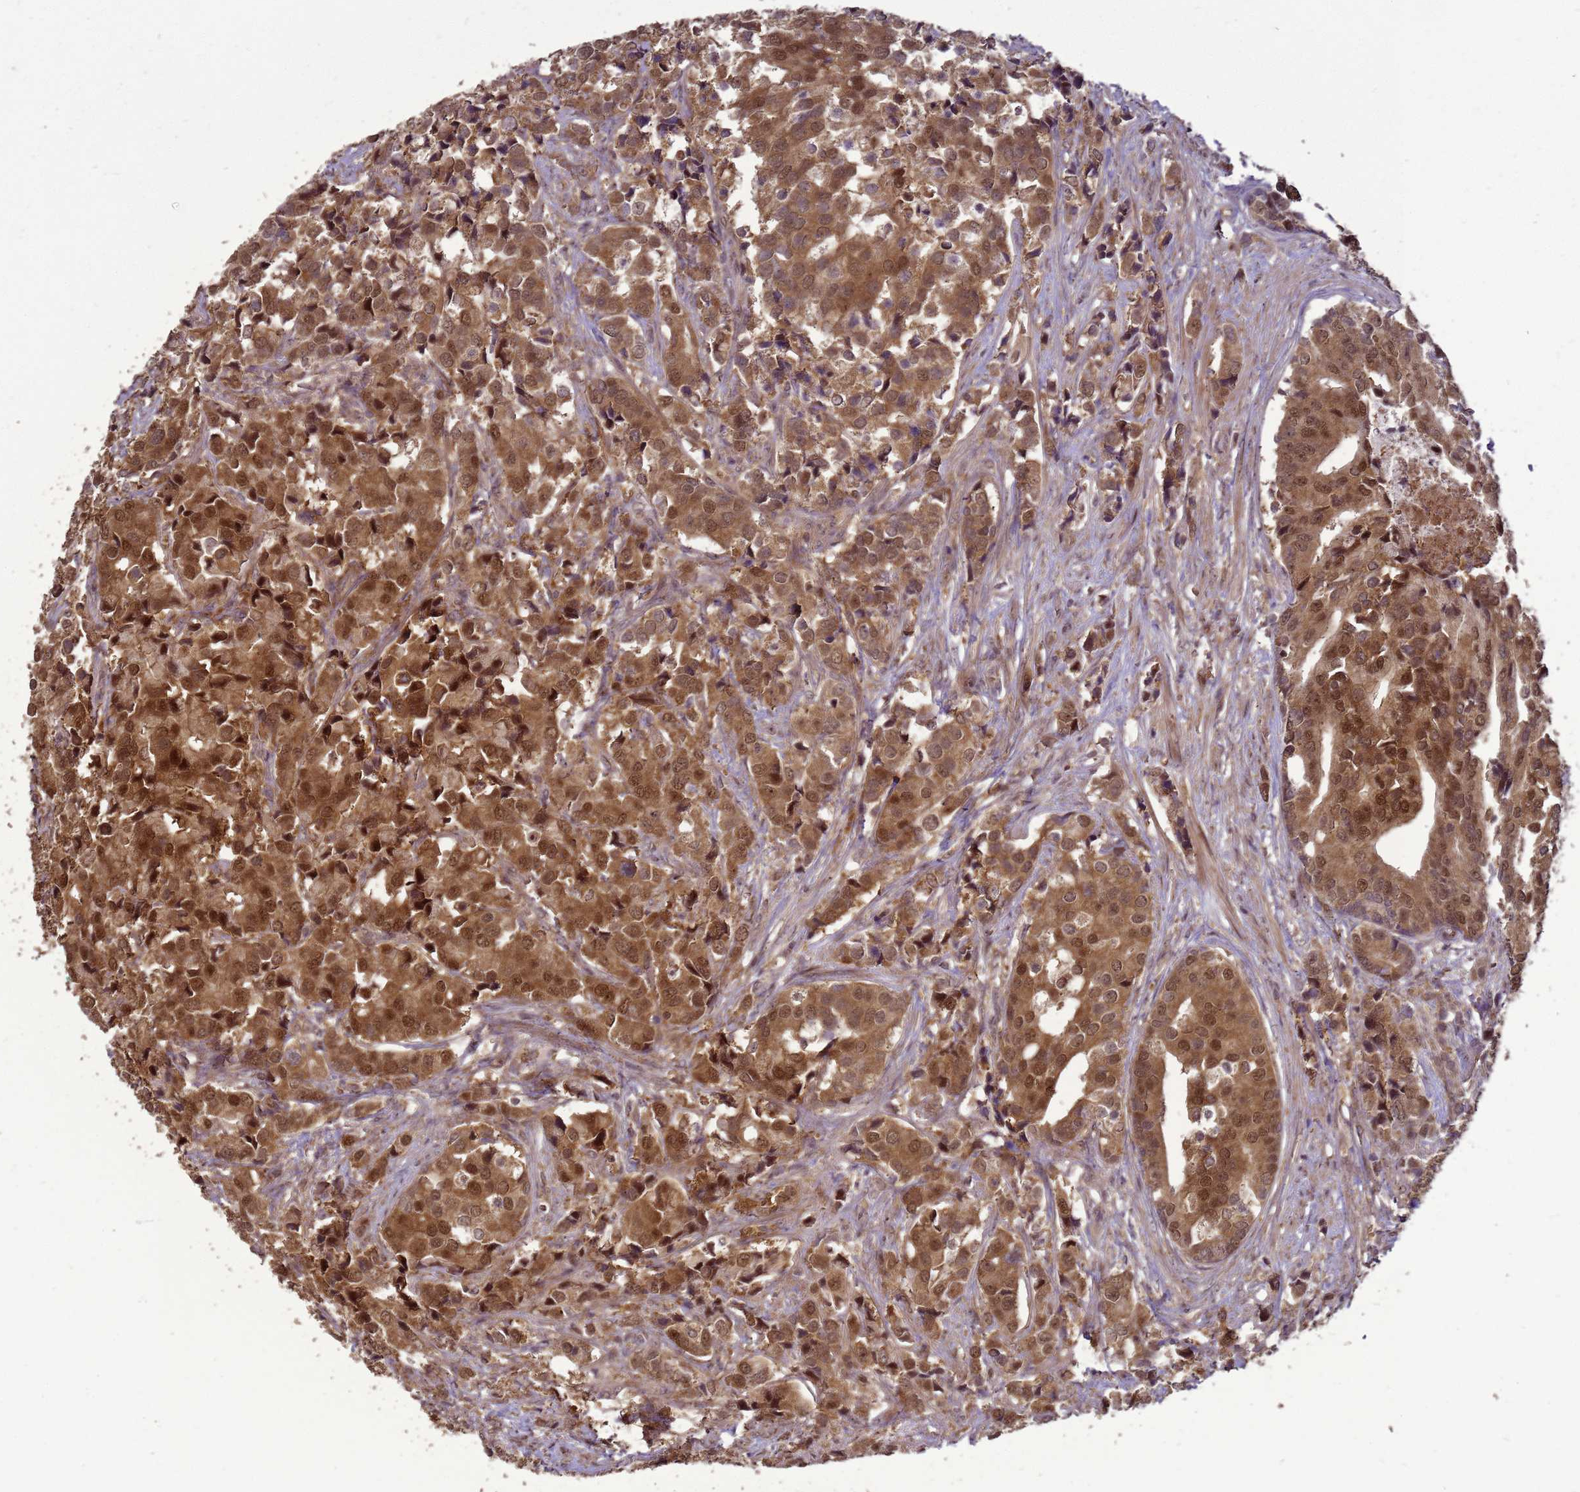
{"staining": {"intensity": "strong", "quantity": ">75%", "location": "cytoplasmic/membranous,nuclear"}, "tissue": "prostate cancer", "cell_type": "Tumor cells", "image_type": "cancer", "snomed": [{"axis": "morphology", "description": "Adenocarcinoma, High grade"}, {"axis": "topography", "description": "Prostate"}], "caption": "Prostate cancer stained with IHC demonstrates strong cytoplasmic/membranous and nuclear staining in about >75% of tumor cells.", "gene": "CRBN", "patient": {"sex": "male", "age": 62}}